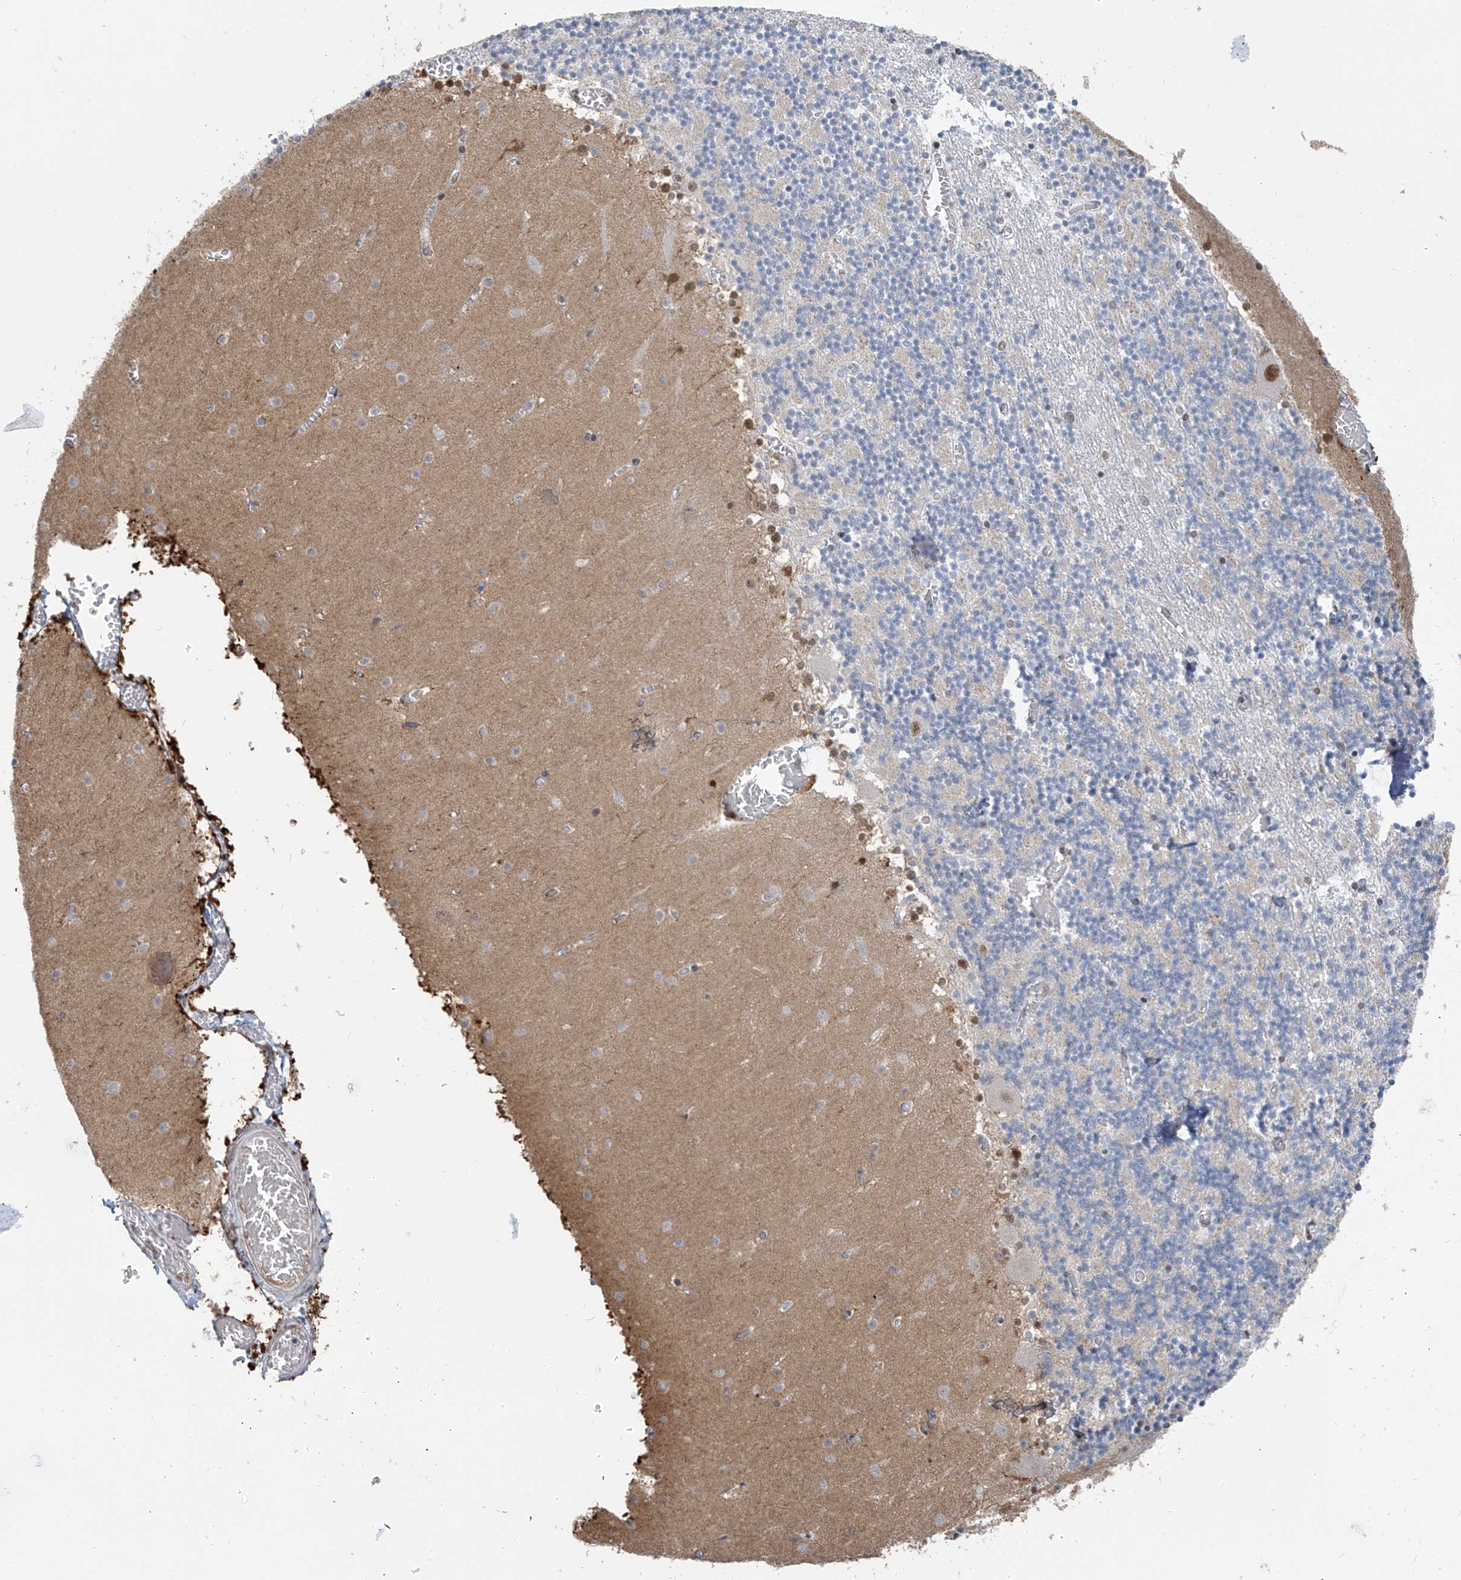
{"staining": {"intensity": "moderate", "quantity": "25%-75%", "location": "nuclear"}, "tissue": "cerebellum", "cell_type": "Cells in granular layer", "image_type": "normal", "snomed": [{"axis": "morphology", "description": "Normal tissue, NOS"}, {"axis": "topography", "description": "Cerebellum"}], "caption": "Immunohistochemistry (IHC) (DAB (3,3'-diaminobenzidine)) staining of benign human cerebellum demonstrates moderate nuclear protein staining in approximately 25%-75% of cells in granular layer.", "gene": "MCM9", "patient": {"sex": "female", "age": 28}}